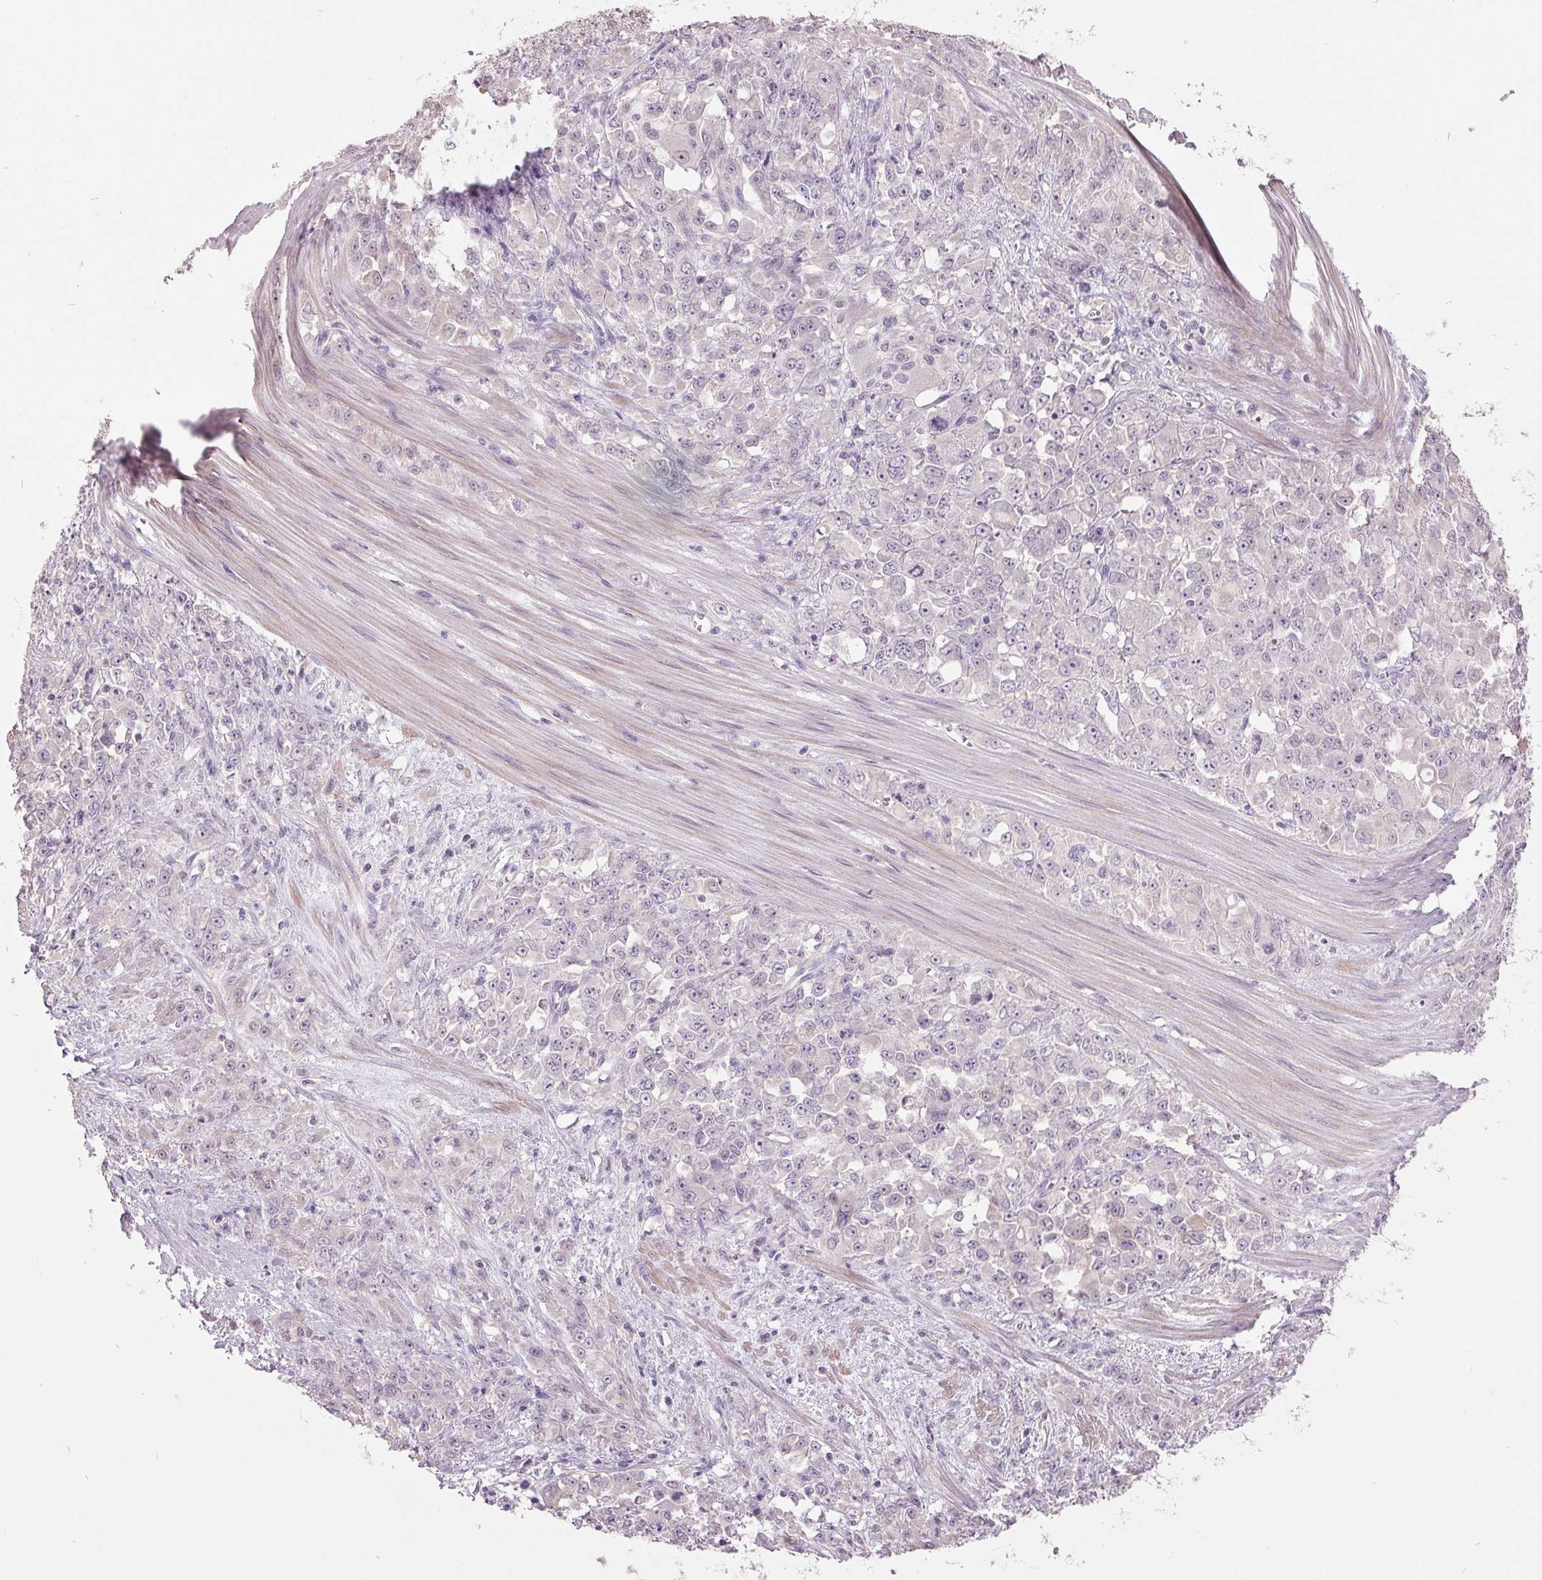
{"staining": {"intensity": "negative", "quantity": "none", "location": "none"}, "tissue": "stomach cancer", "cell_type": "Tumor cells", "image_type": "cancer", "snomed": [{"axis": "morphology", "description": "Adenocarcinoma, NOS"}, {"axis": "topography", "description": "Stomach"}], "caption": "Adenocarcinoma (stomach) was stained to show a protein in brown. There is no significant staining in tumor cells.", "gene": "C2orf16", "patient": {"sex": "female", "age": 76}}